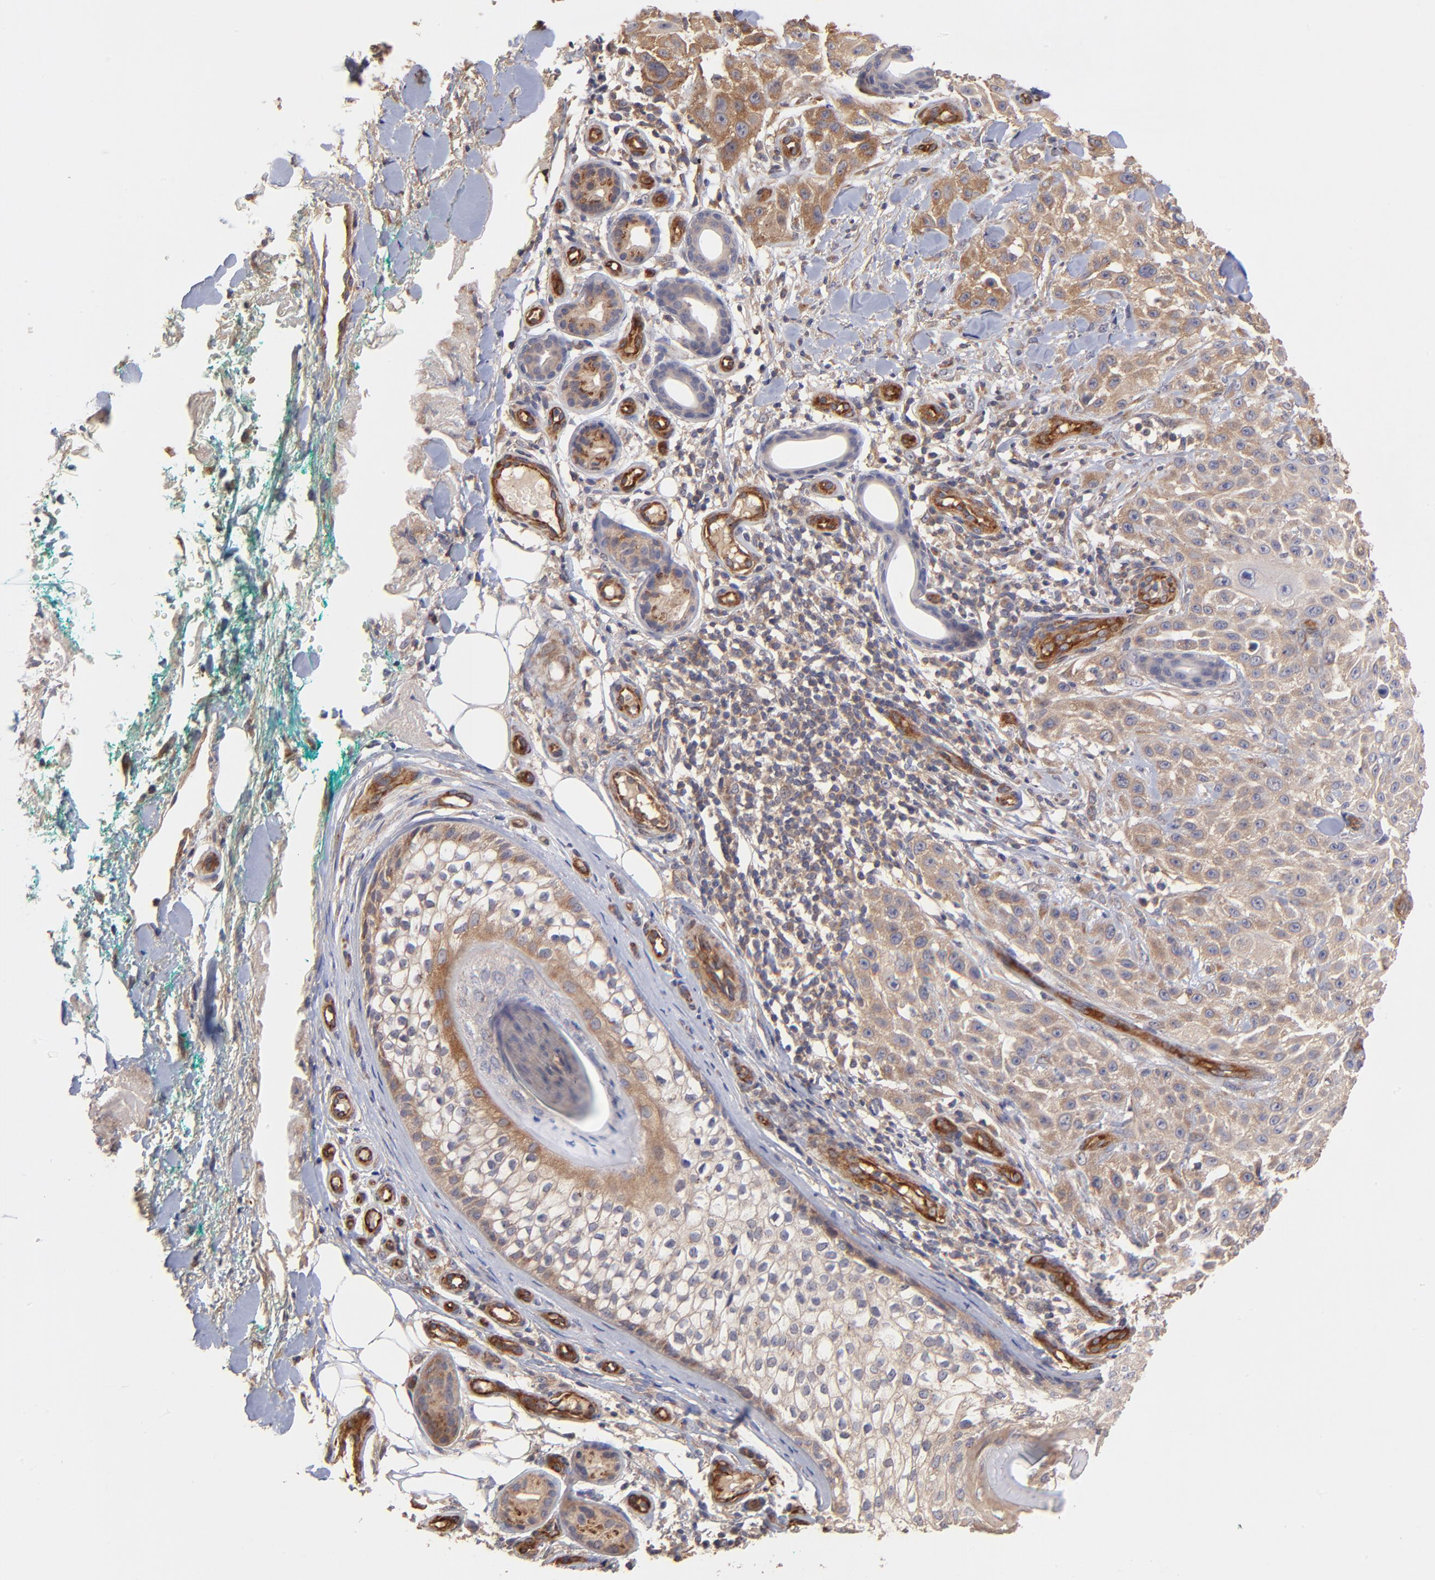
{"staining": {"intensity": "weak", "quantity": "<25%", "location": "cytoplasmic/membranous"}, "tissue": "skin cancer", "cell_type": "Tumor cells", "image_type": "cancer", "snomed": [{"axis": "morphology", "description": "Squamous cell carcinoma, NOS"}, {"axis": "topography", "description": "Skin"}], "caption": "The immunohistochemistry (IHC) photomicrograph has no significant expression in tumor cells of squamous cell carcinoma (skin) tissue.", "gene": "ASB7", "patient": {"sex": "female", "age": 42}}